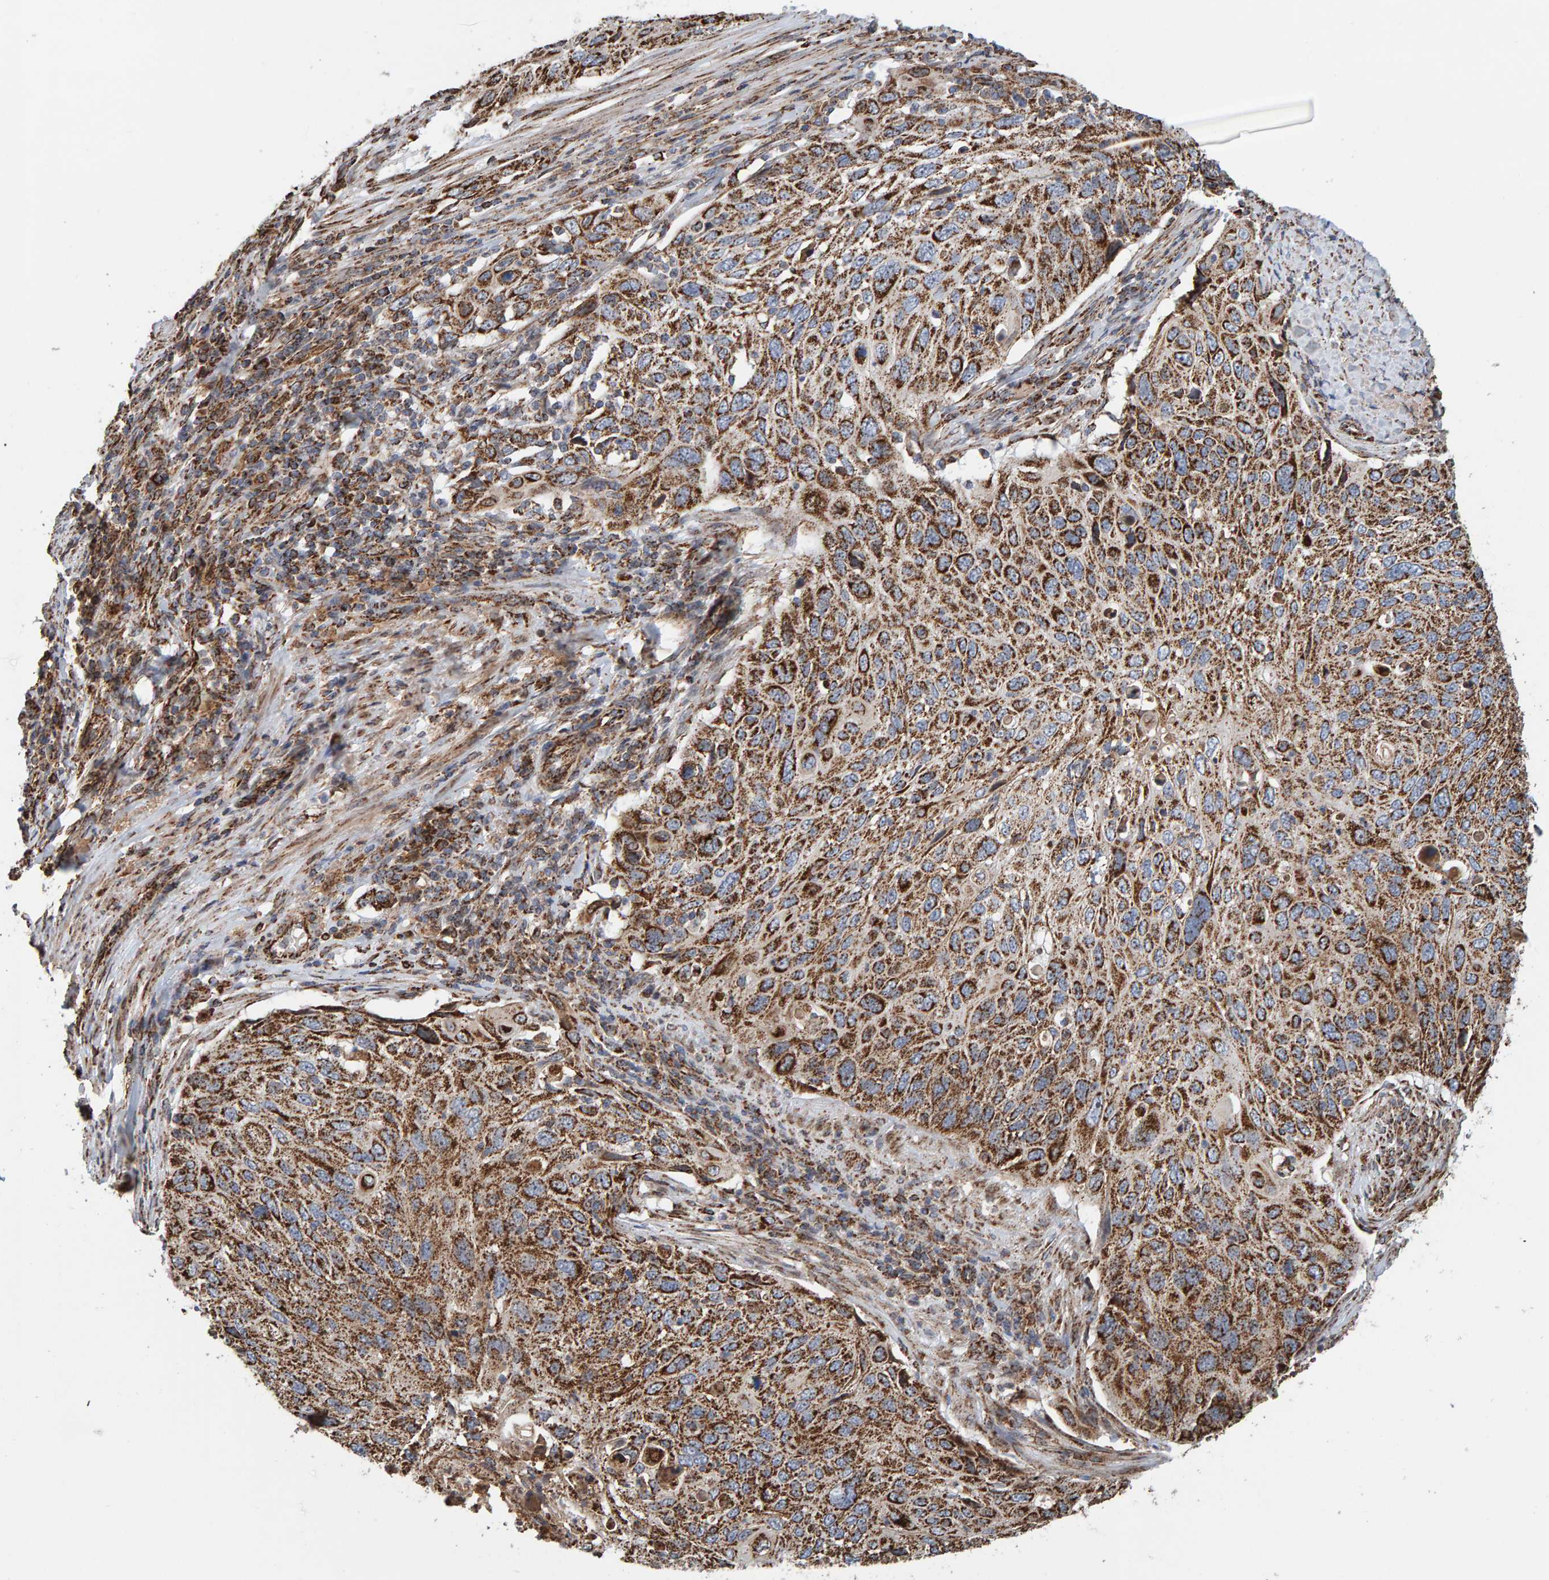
{"staining": {"intensity": "strong", "quantity": "25%-75%", "location": "cytoplasmic/membranous"}, "tissue": "cervical cancer", "cell_type": "Tumor cells", "image_type": "cancer", "snomed": [{"axis": "morphology", "description": "Squamous cell carcinoma, NOS"}, {"axis": "topography", "description": "Cervix"}], "caption": "DAB (3,3'-diaminobenzidine) immunohistochemical staining of human squamous cell carcinoma (cervical) exhibits strong cytoplasmic/membranous protein expression in about 25%-75% of tumor cells. The protein of interest is stained brown, and the nuclei are stained in blue (DAB IHC with brightfield microscopy, high magnification).", "gene": "MRPL45", "patient": {"sex": "female", "age": 70}}